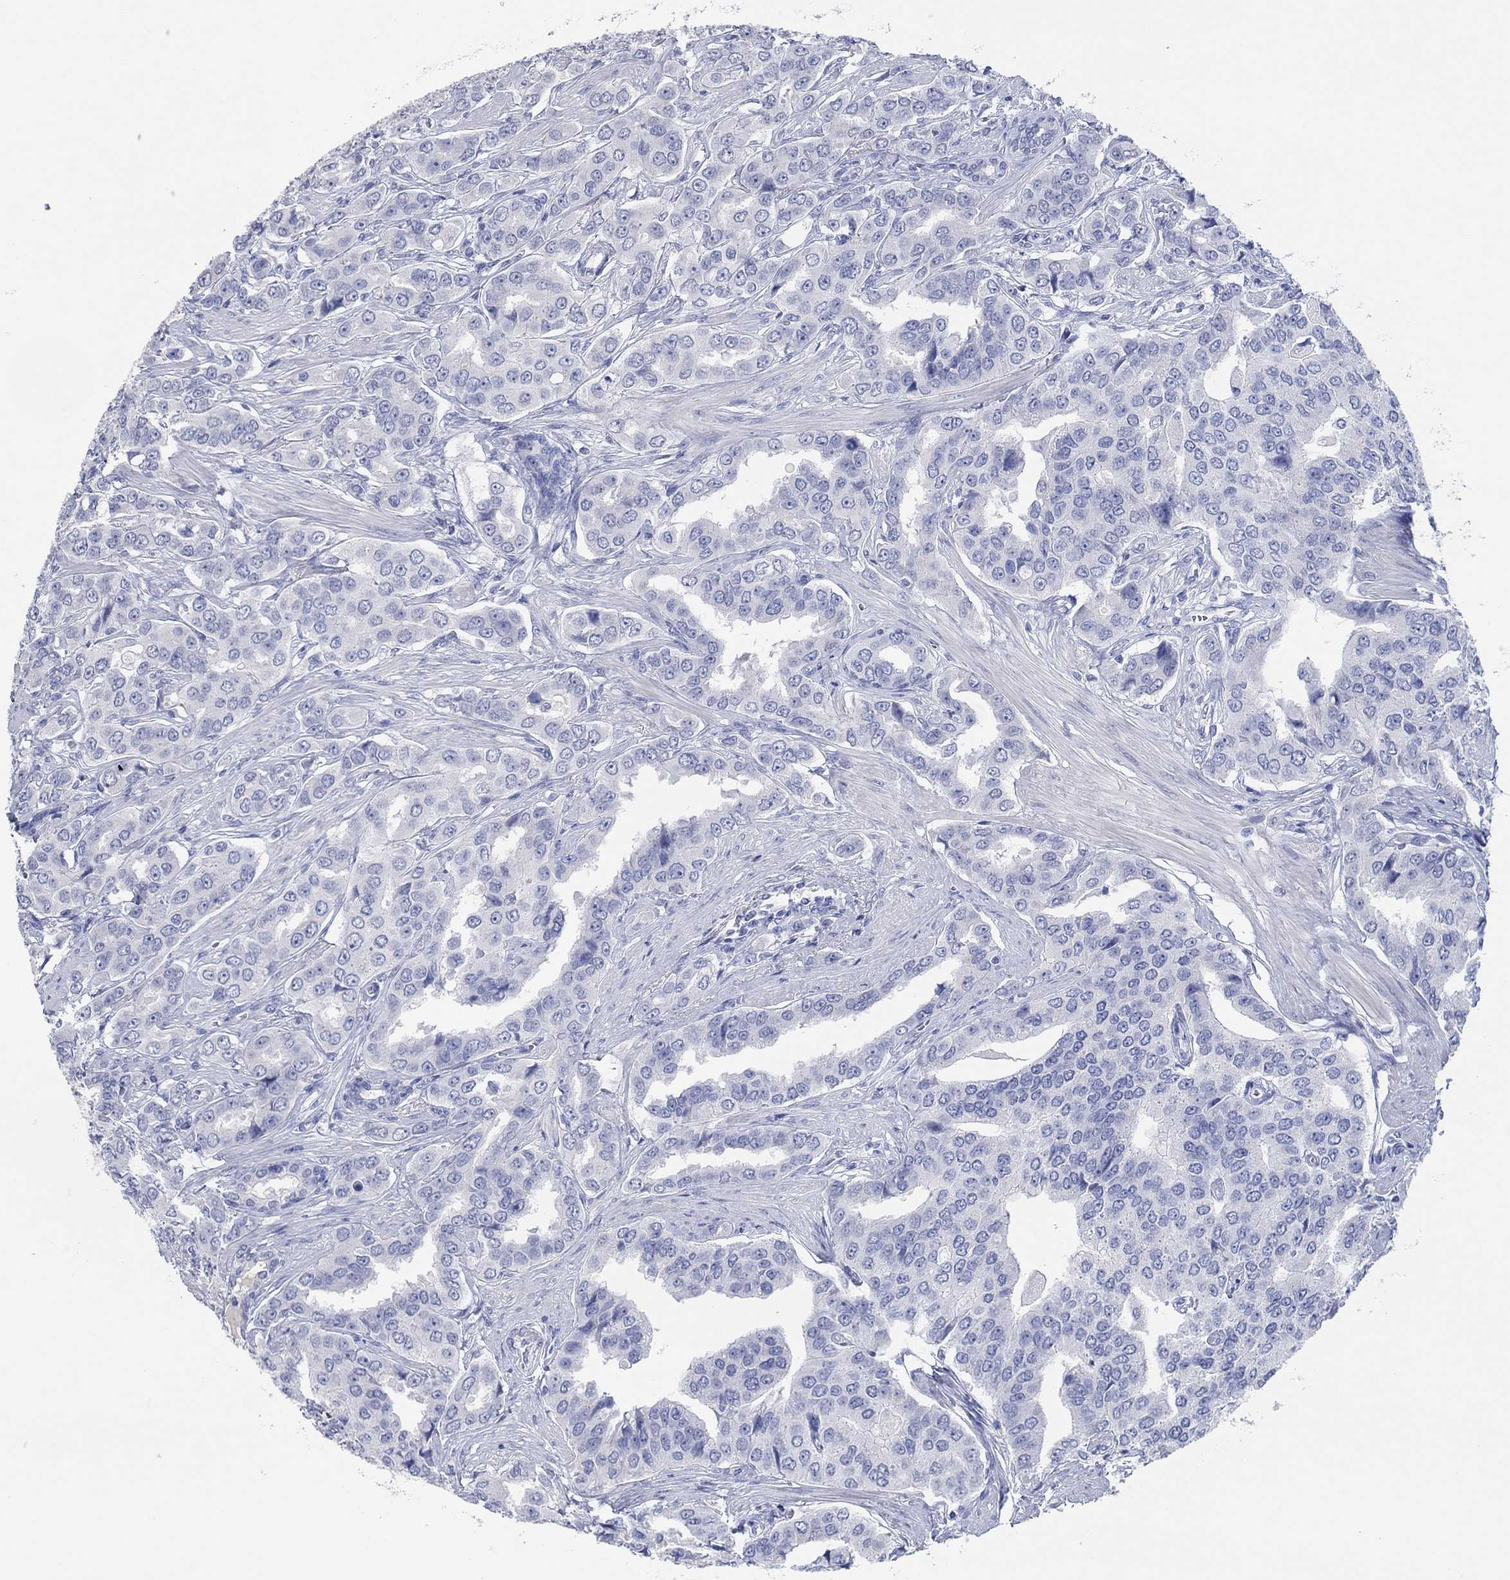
{"staining": {"intensity": "negative", "quantity": "none", "location": "none"}, "tissue": "prostate cancer", "cell_type": "Tumor cells", "image_type": "cancer", "snomed": [{"axis": "morphology", "description": "Adenocarcinoma, NOS"}, {"axis": "topography", "description": "Prostate and seminal vesicle, NOS"}, {"axis": "topography", "description": "Prostate"}], "caption": "Prostate cancer was stained to show a protein in brown. There is no significant positivity in tumor cells.", "gene": "POU5F1", "patient": {"sex": "male", "age": 69}}